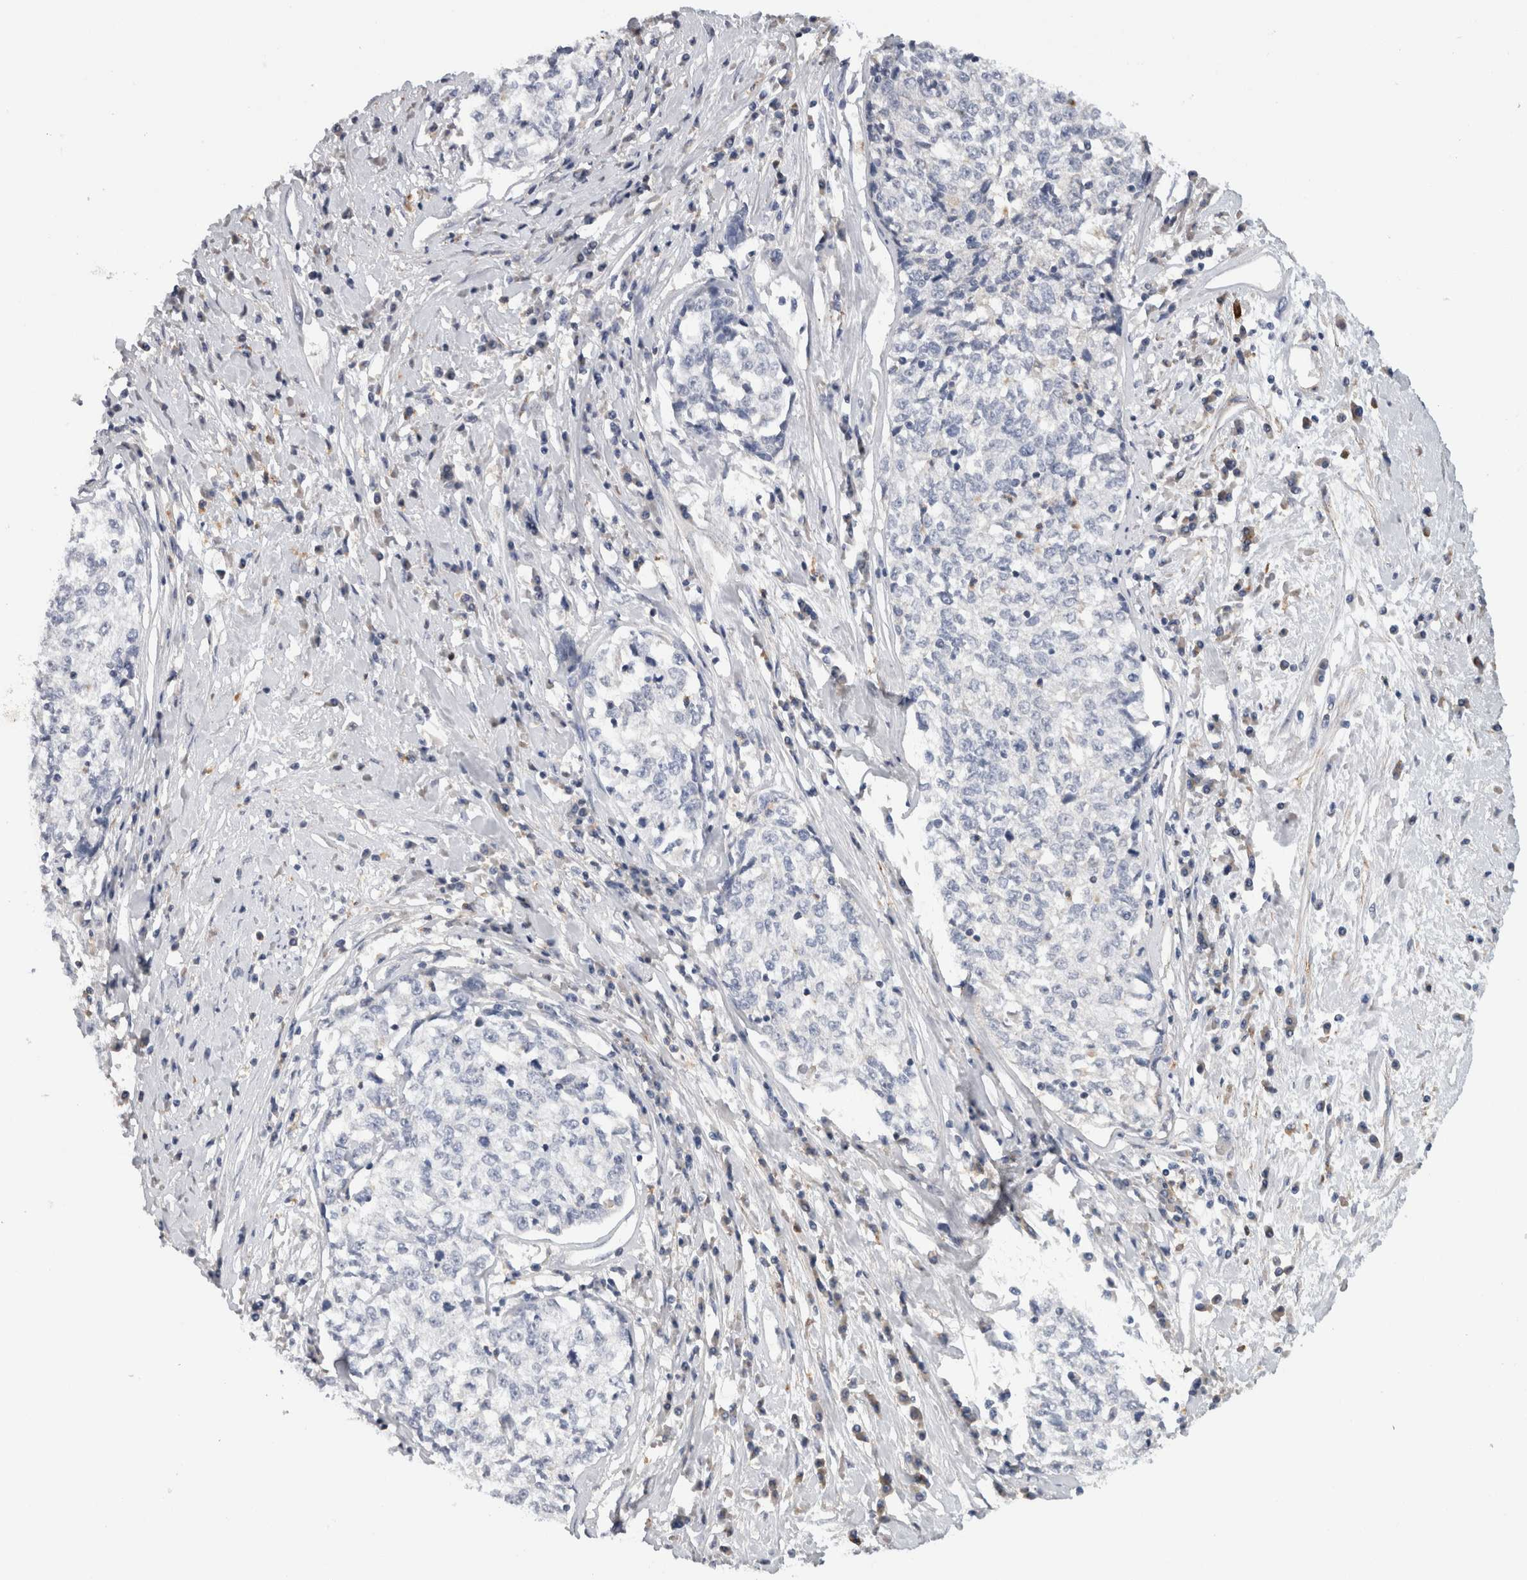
{"staining": {"intensity": "negative", "quantity": "none", "location": "none"}, "tissue": "cervical cancer", "cell_type": "Tumor cells", "image_type": "cancer", "snomed": [{"axis": "morphology", "description": "Squamous cell carcinoma, NOS"}, {"axis": "topography", "description": "Cervix"}], "caption": "Immunohistochemistry image of neoplastic tissue: human cervical cancer stained with DAB (3,3'-diaminobenzidine) displays no significant protein positivity in tumor cells.", "gene": "CD63", "patient": {"sex": "female", "age": 57}}